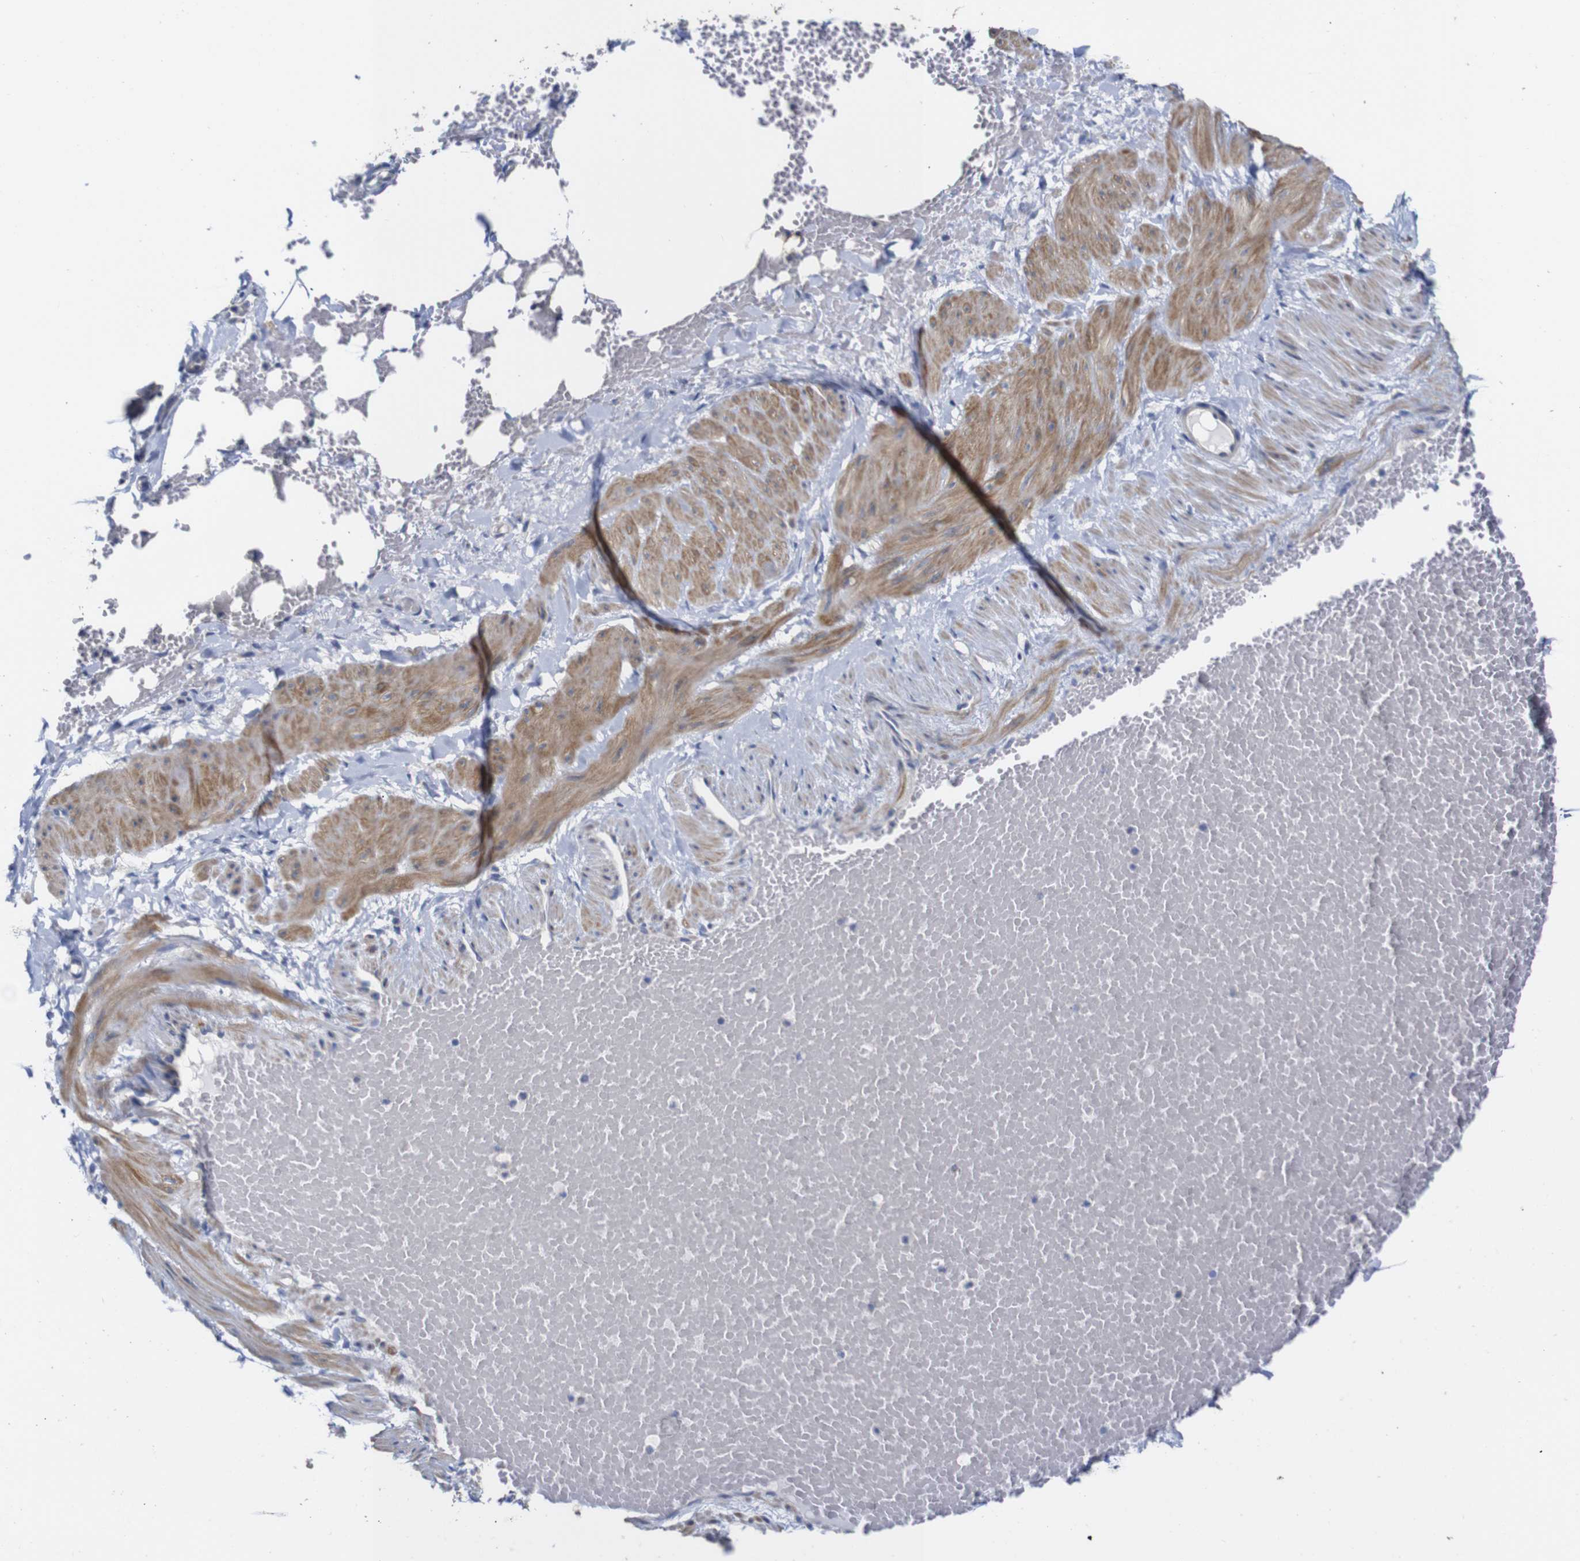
{"staining": {"intensity": "negative", "quantity": "none", "location": "none"}, "tissue": "adipose tissue", "cell_type": "Adipocytes", "image_type": "normal", "snomed": [{"axis": "morphology", "description": "Normal tissue, NOS"}, {"axis": "topography", "description": "Soft tissue"}, {"axis": "topography", "description": "Vascular tissue"}], "caption": "Immunohistochemistry (IHC) of normal adipose tissue shows no positivity in adipocytes. (Immunohistochemistry (IHC), brightfield microscopy, high magnification).", "gene": "TCEAL9", "patient": {"sex": "female", "age": 35}}